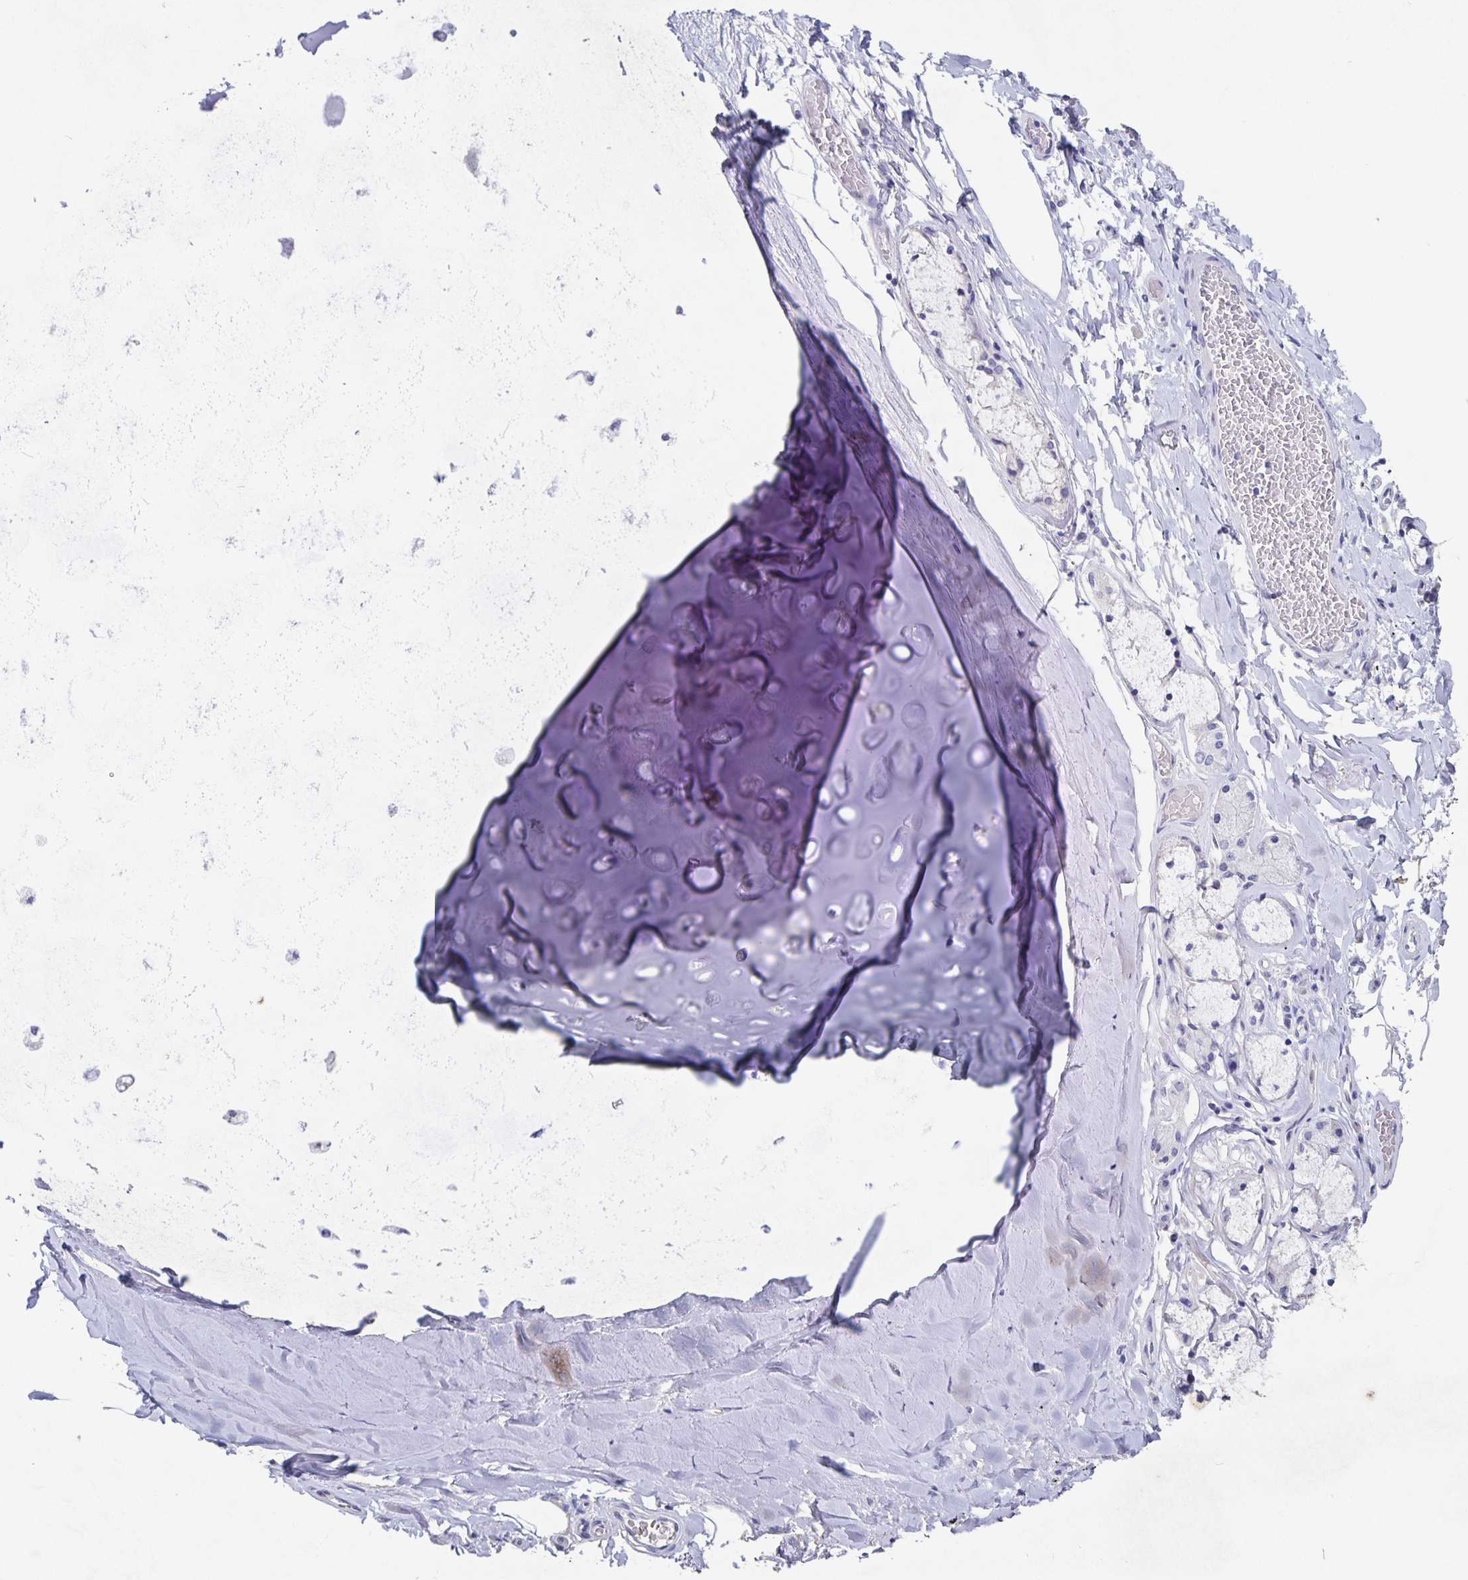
{"staining": {"intensity": "negative", "quantity": "none", "location": "none"}, "tissue": "adipose tissue", "cell_type": "Adipocytes", "image_type": "normal", "snomed": [{"axis": "morphology", "description": "Normal tissue, NOS"}, {"axis": "topography", "description": "Cartilage tissue"}, {"axis": "topography", "description": "Bronchus"}, {"axis": "topography", "description": "Peripheral nerve tissue"}], "caption": "Protein analysis of unremarkable adipose tissue shows no significant expression in adipocytes. The staining was performed using DAB to visualize the protein expression in brown, while the nuclei were stained in blue with hematoxylin (Magnification: 20x).", "gene": "SMOC1", "patient": {"sex": "male", "age": 67}}